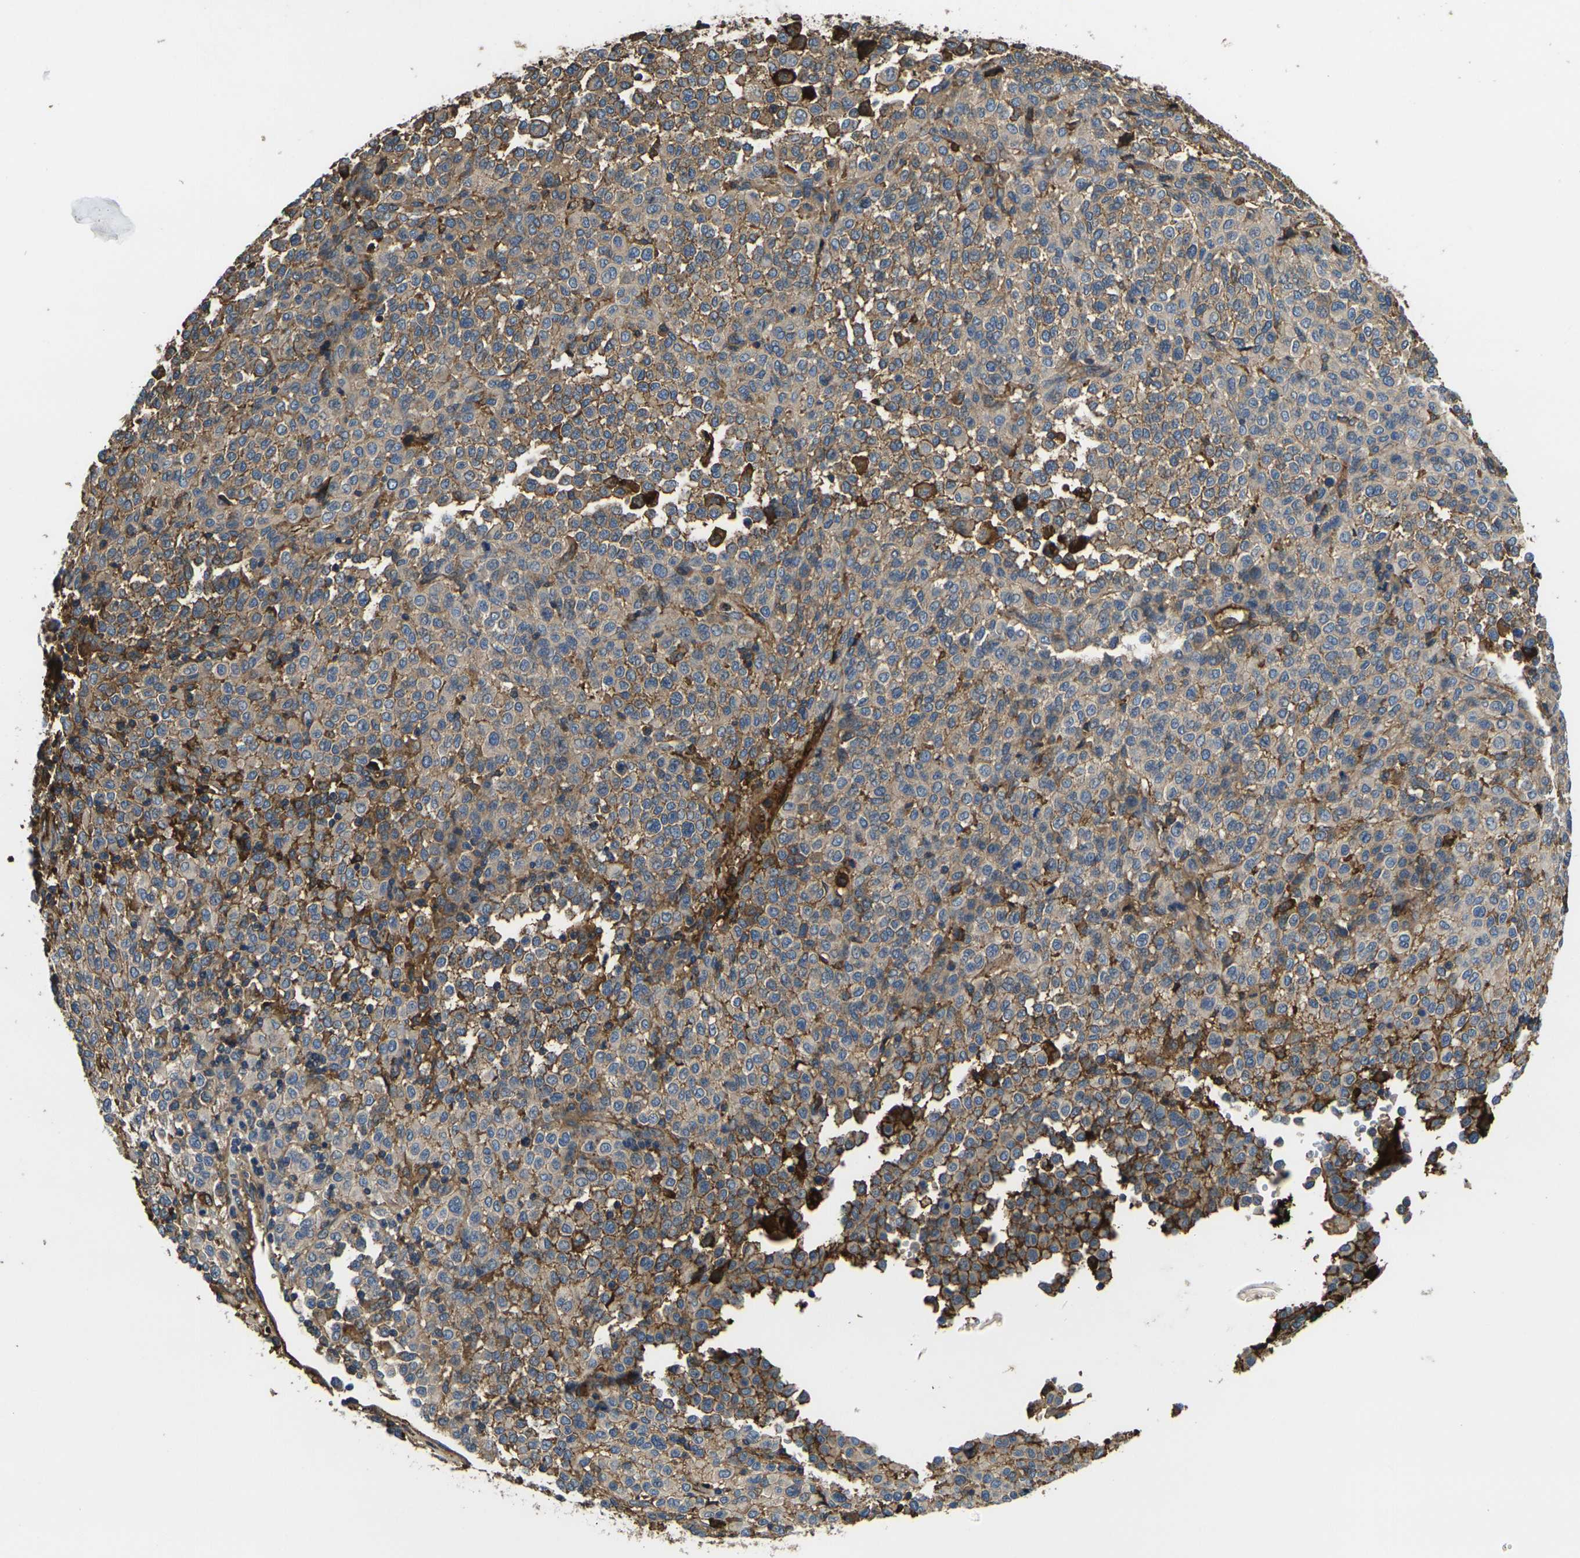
{"staining": {"intensity": "moderate", "quantity": ">75%", "location": "cytoplasmic/membranous"}, "tissue": "melanoma", "cell_type": "Tumor cells", "image_type": "cancer", "snomed": [{"axis": "morphology", "description": "Malignant melanoma, Metastatic site"}, {"axis": "topography", "description": "Pancreas"}], "caption": "Melanoma tissue demonstrates moderate cytoplasmic/membranous staining in approximately >75% of tumor cells", "gene": "HSPG2", "patient": {"sex": "female", "age": 30}}